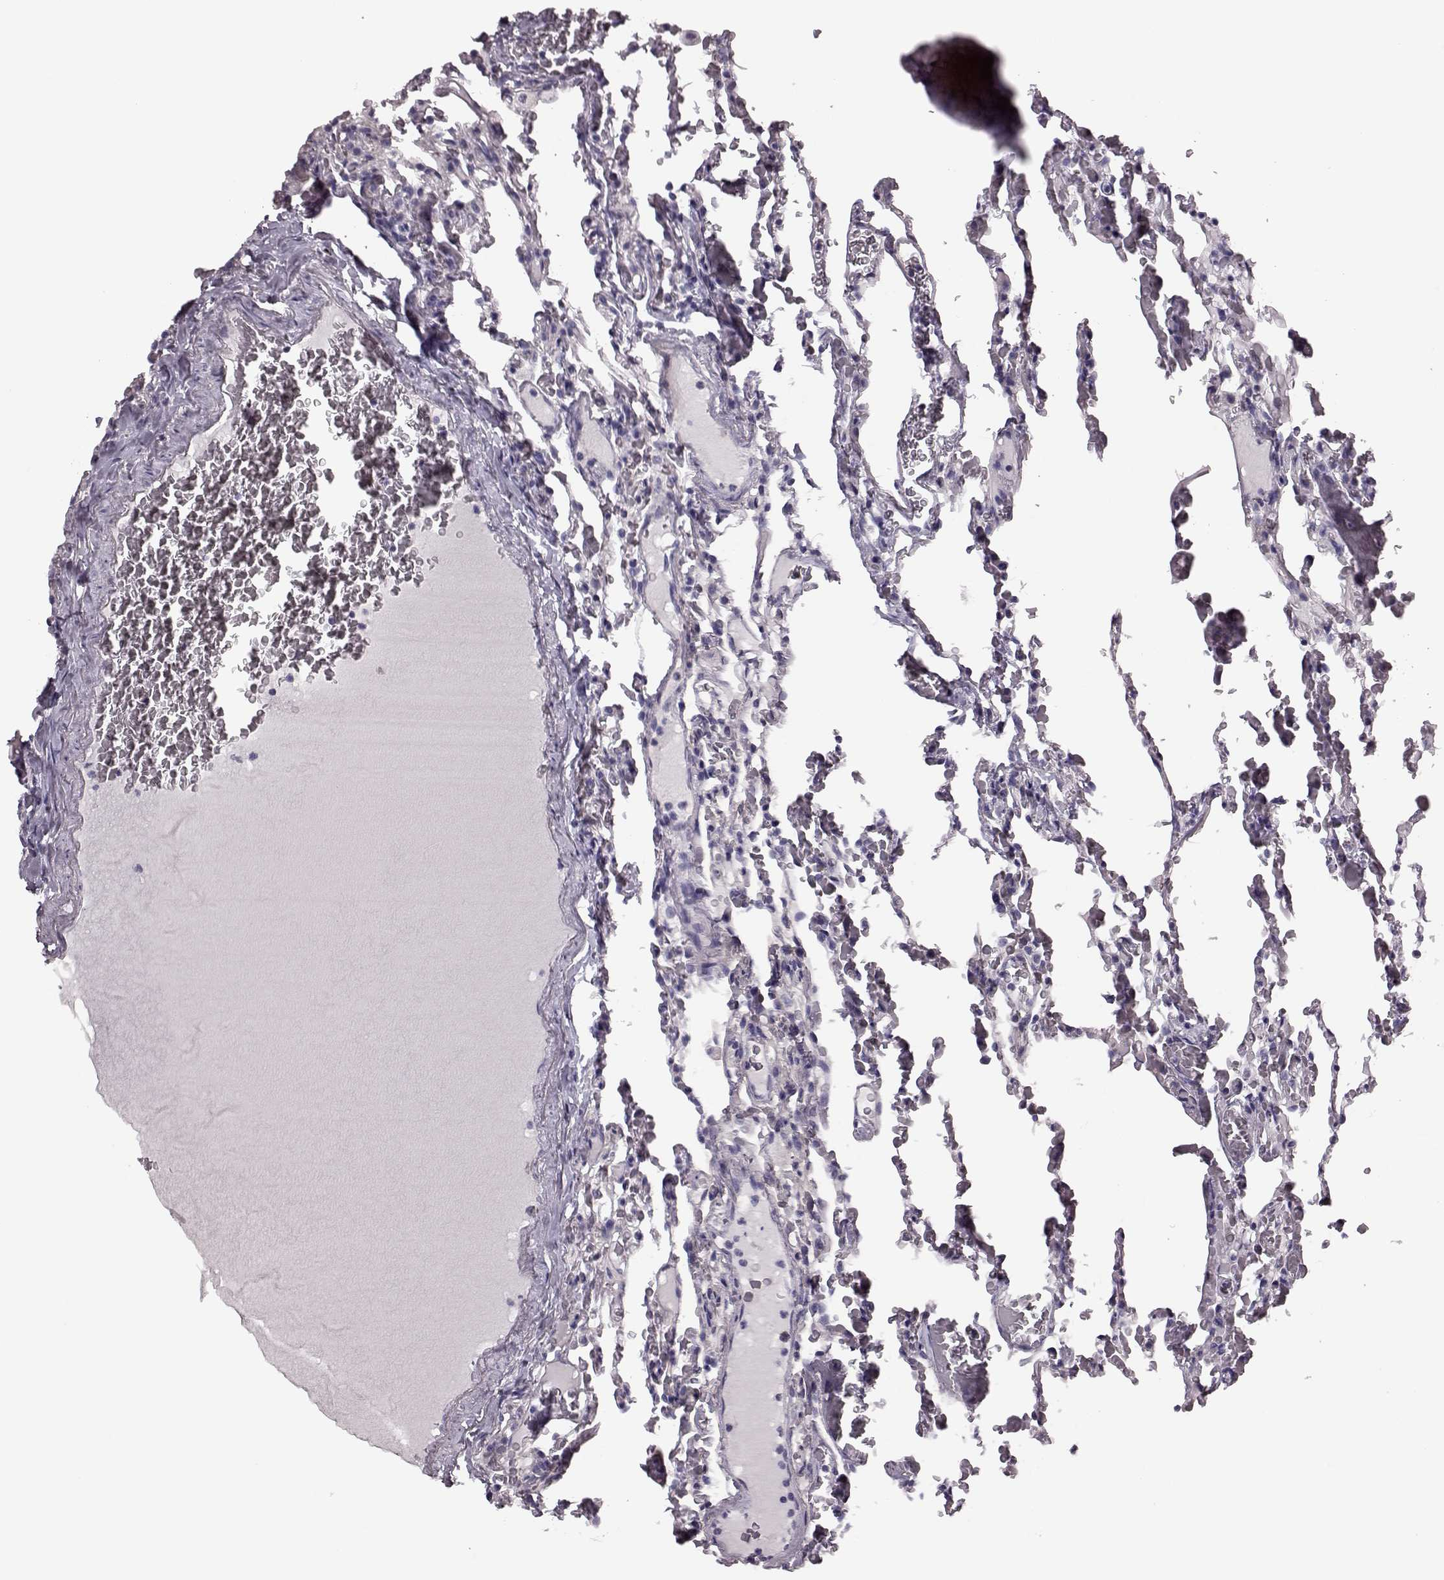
{"staining": {"intensity": "negative", "quantity": "none", "location": "none"}, "tissue": "lung", "cell_type": "Alveolar cells", "image_type": "normal", "snomed": [{"axis": "morphology", "description": "Normal tissue, NOS"}, {"axis": "topography", "description": "Lung"}], "caption": "A photomicrograph of human lung is negative for staining in alveolar cells. Brightfield microscopy of IHC stained with DAB (3,3'-diaminobenzidine) (brown) and hematoxylin (blue), captured at high magnification.", "gene": "SNTG1", "patient": {"sex": "female", "age": 43}}